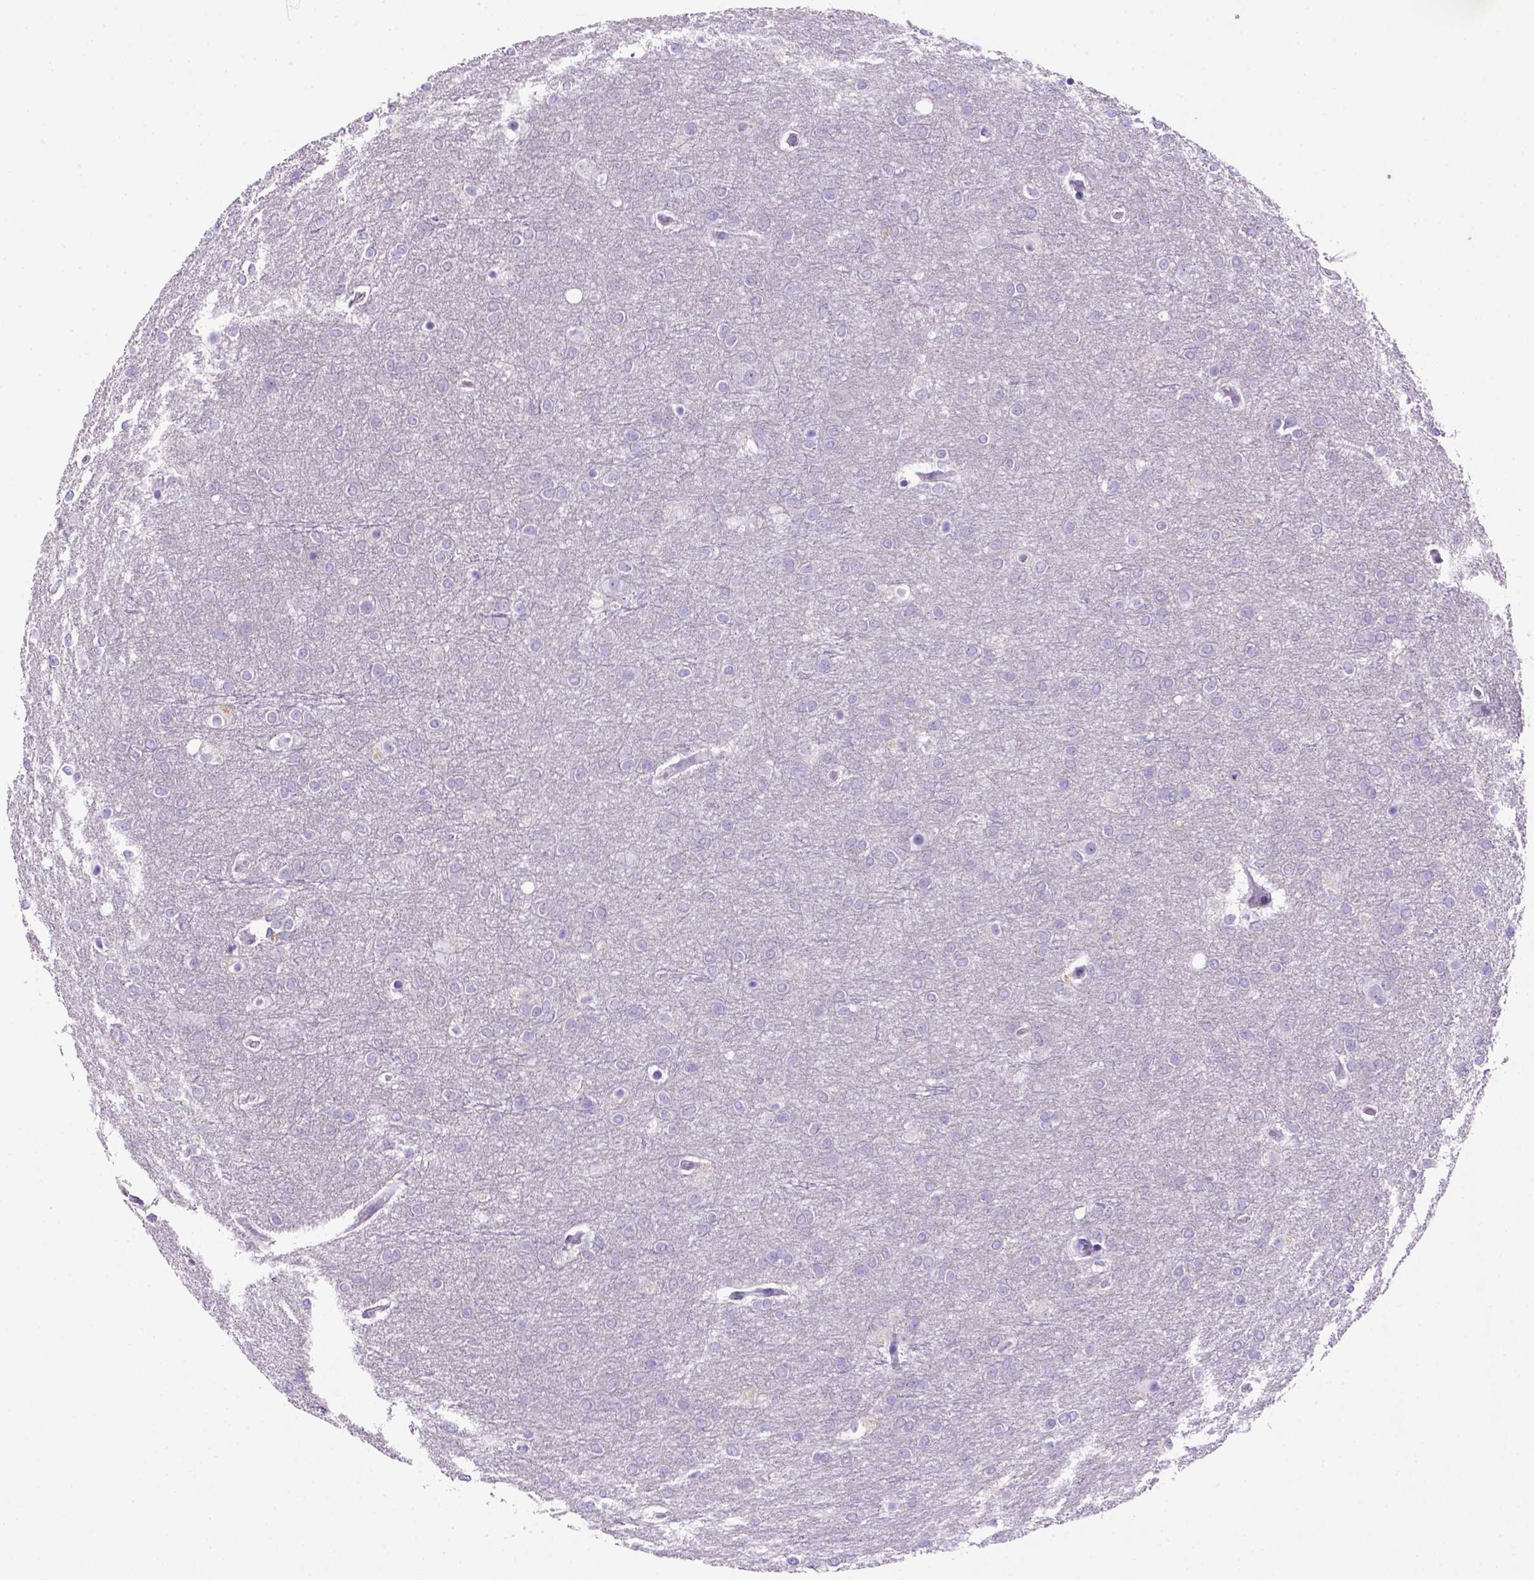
{"staining": {"intensity": "negative", "quantity": "none", "location": "none"}, "tissue": "glioma", "cell_type": "Tumor cells", "image_type": "cancer", "snomed": [{"axis": "morphology", "description": "Glioma, malignant, High grade"}, {"axis": "topography", "description": "Brain"}], "caption": "Tumor cells are negative for protein expression in human glioma.", "gene": "SIRPD", "patient": {"sex": "female", "age": 61}}